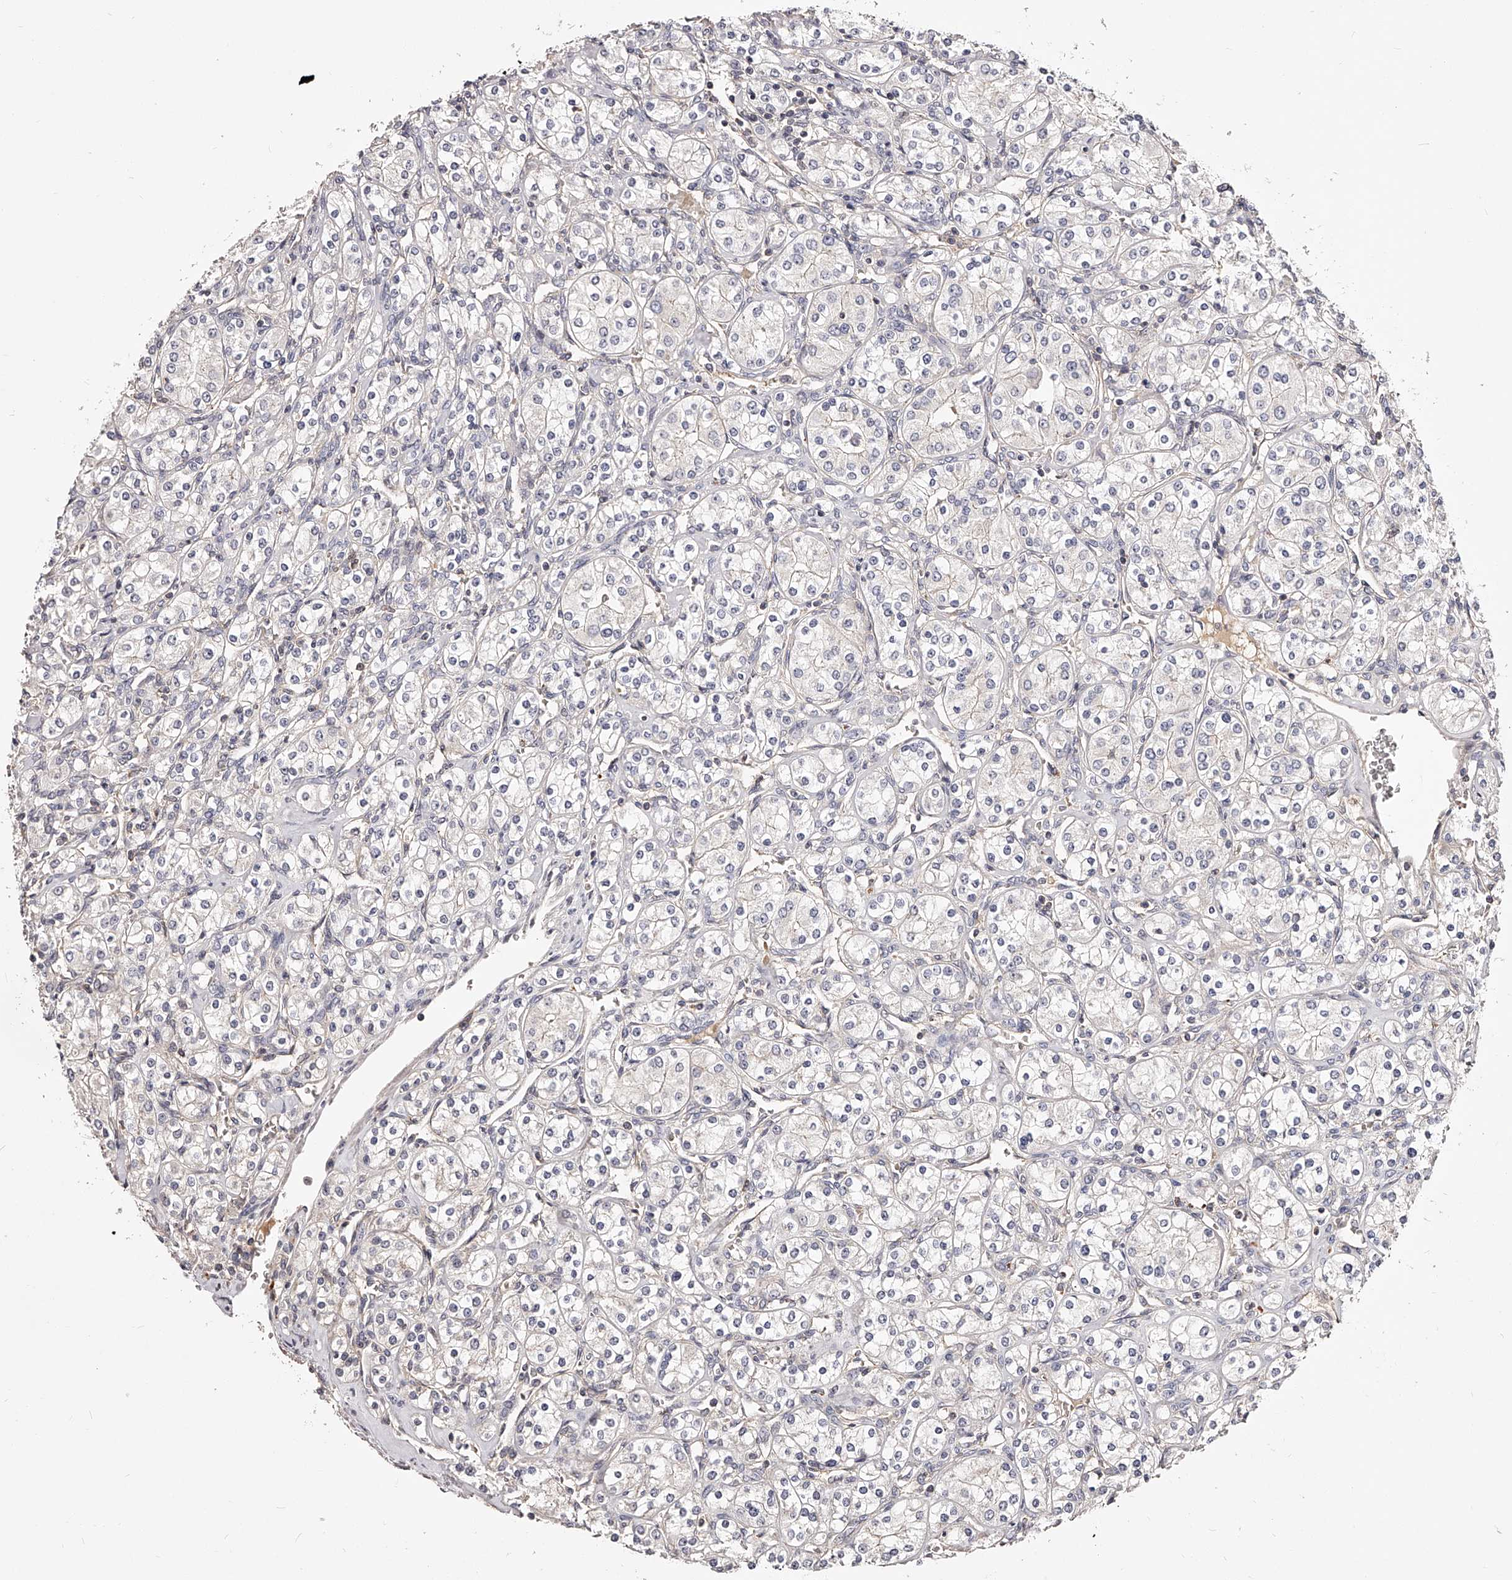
{"staining": {"intensity": "negative", "quantity": "none", "location": "none"}, "tissue": "renal cancer", "cell_type": "Tumor cells", "image_type": "cancer", "snomed": [{"axis": "morphology", "description": "Adenocarcinoma, NOS"}, {"axis": "topography", "description": "Kidney"}], "caption": "Protein analysis of adenocarcinoma (renal) exhibits no significant expression in tumor cells. (Brightfield microscopy of DAB IHC at high magnification).", "gene": "PHACTR1", "patient": {"sex": "male", "age": 77}}